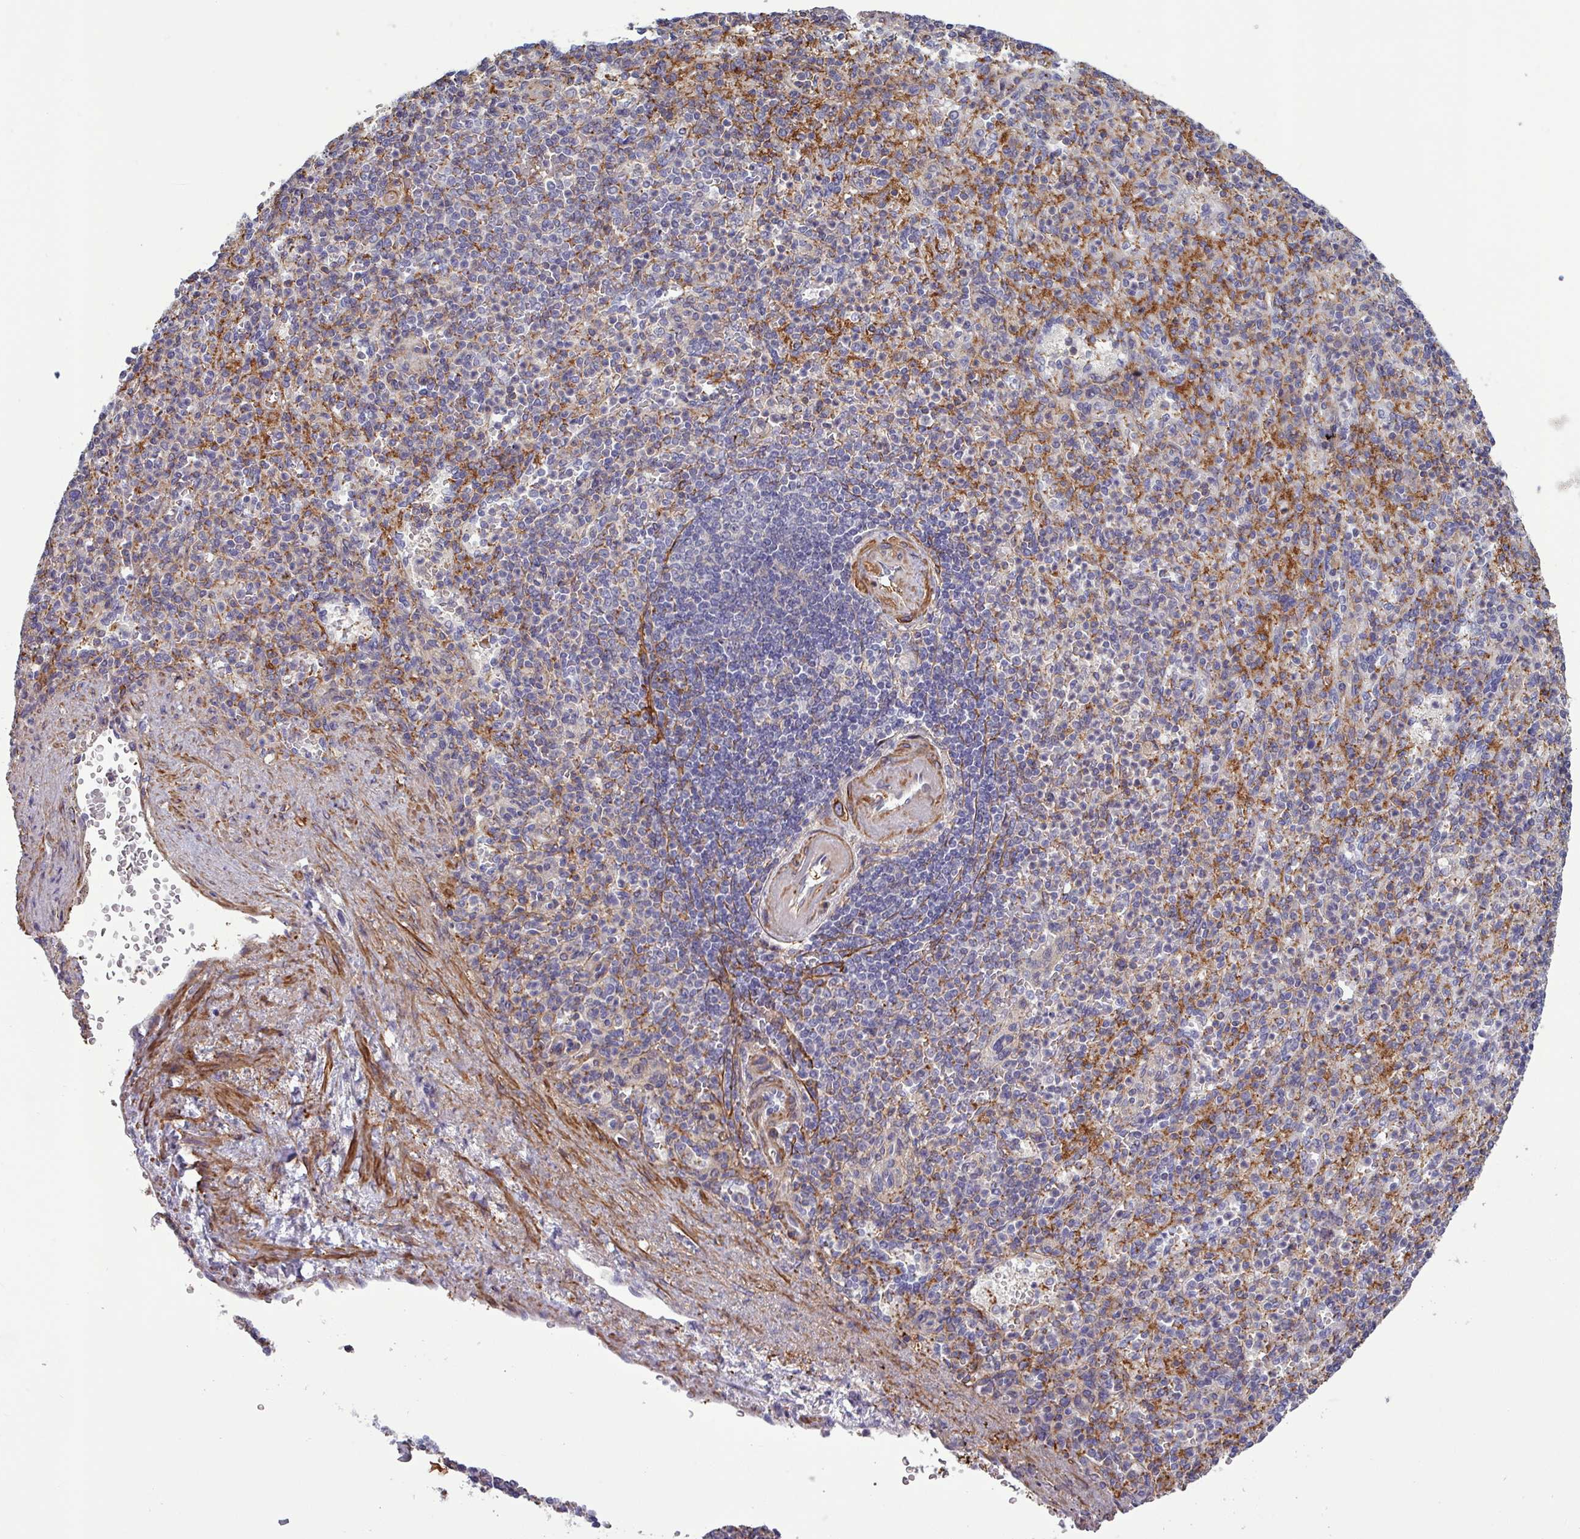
{"staining": {"intensity": "negative", "quantity": "none", "location": "none"}, "tissue": "spleen", "cell_type": "Cells in red pulp", "image_type": "normal", "snomed": [{"axis": "morphology", "description": "Normal tissue, NOS"}, {"axis": "topography", "description": "Spleen"}], "caption": "Immunohistochemistry (IHC) micrograph of benign spleen stained for a protein (brown), which shows no expression in cells in red pulp.", "gene": "PCED1A", "patient": {"sex": "female", "age": 74}}